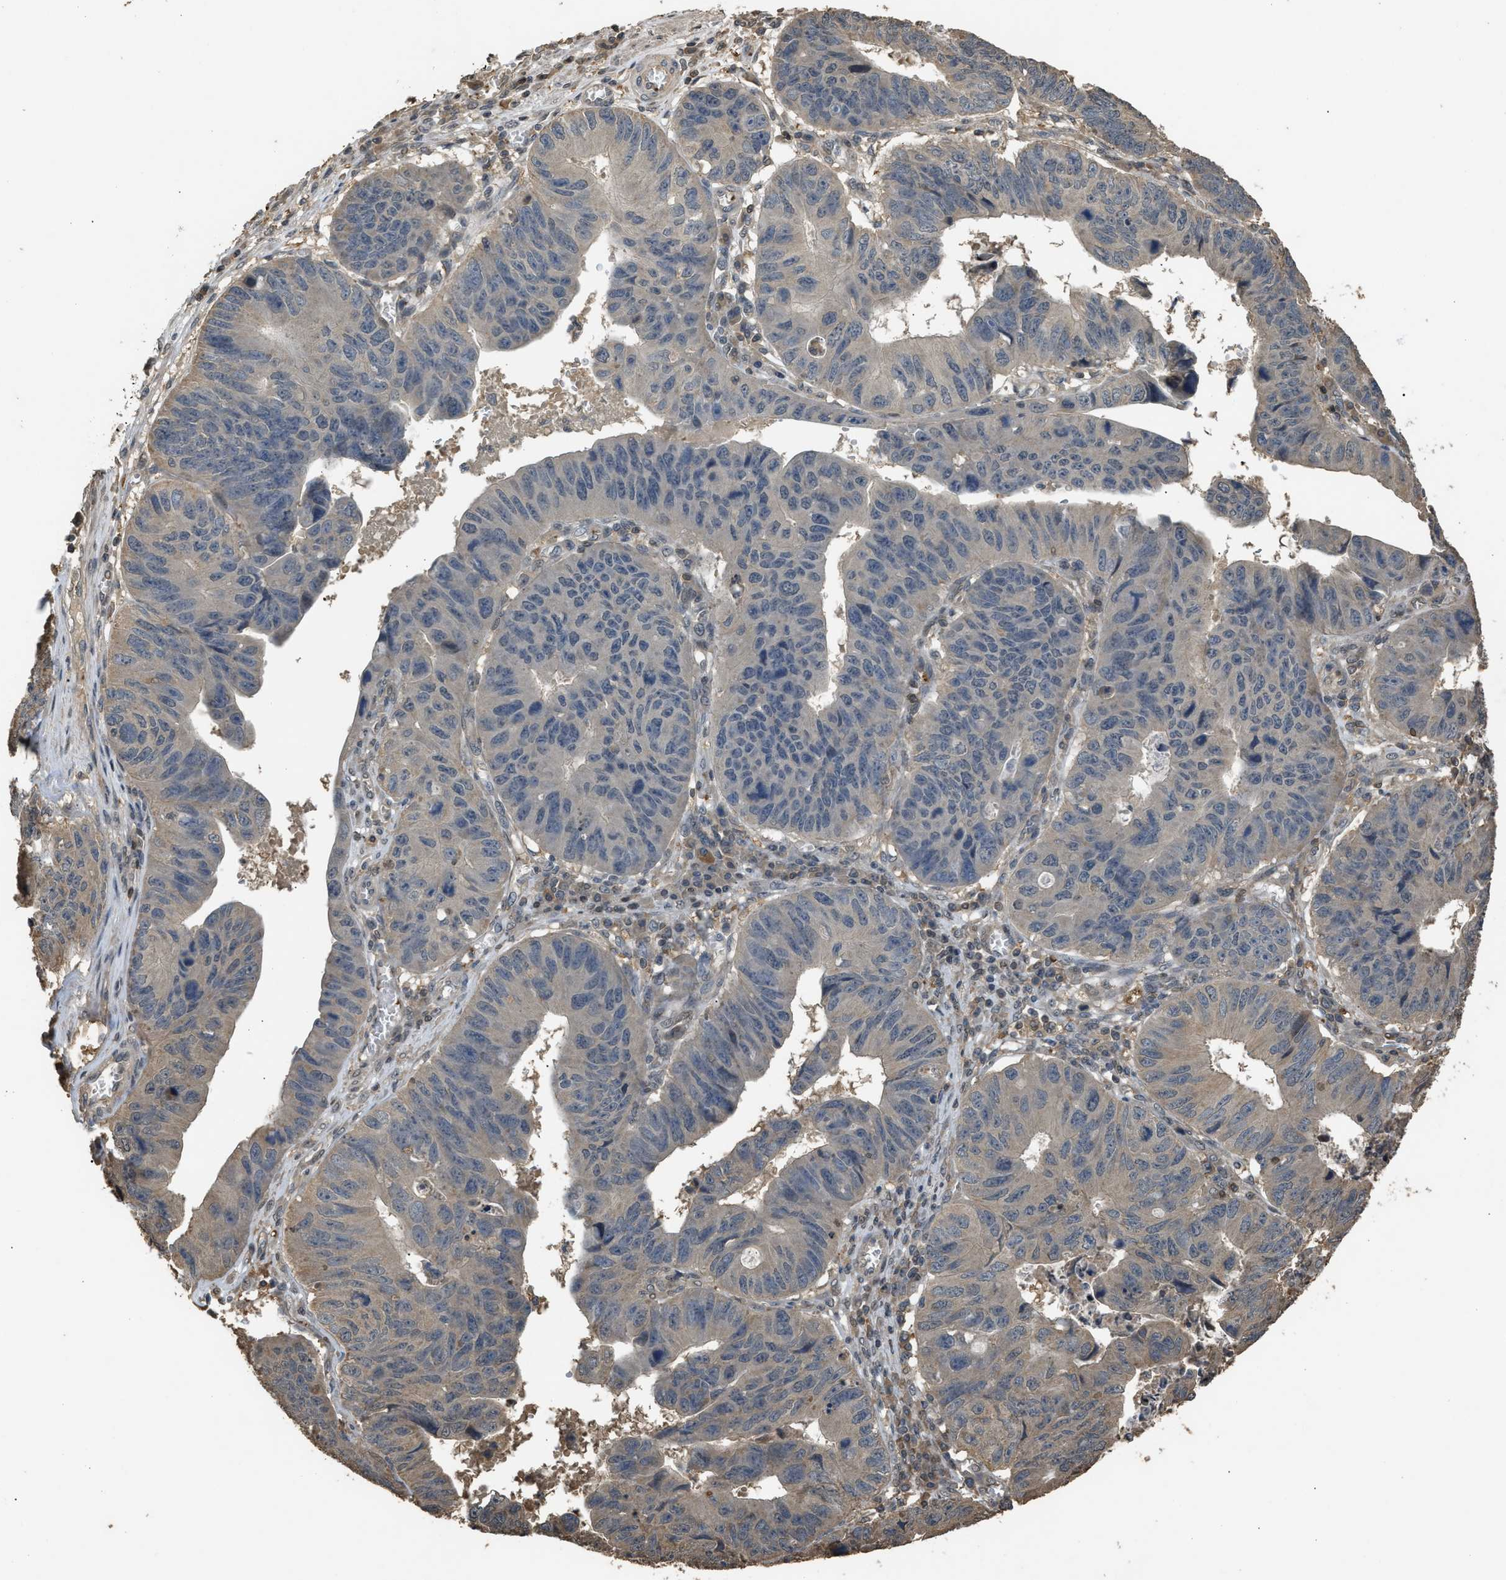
{"staining": {"intensity": "weak", "quantity": "<25%", "location": "cytoplasmic/membranous"}, "tissue": "stomach cancer", "cell_type": "Tumor cells", "image_type": "cancer", "snomed": [{"axis": "morphology", "description": "Adenocarcinoma, NOS"}, {"axis": "topography", "description": "Stomach"}], "caption": "Tumor cells are negative for protein expression in human stomach adenocarcinoma.", "gene": "ARHGDIA", "patient": {"sex": "male", "age": 59}}